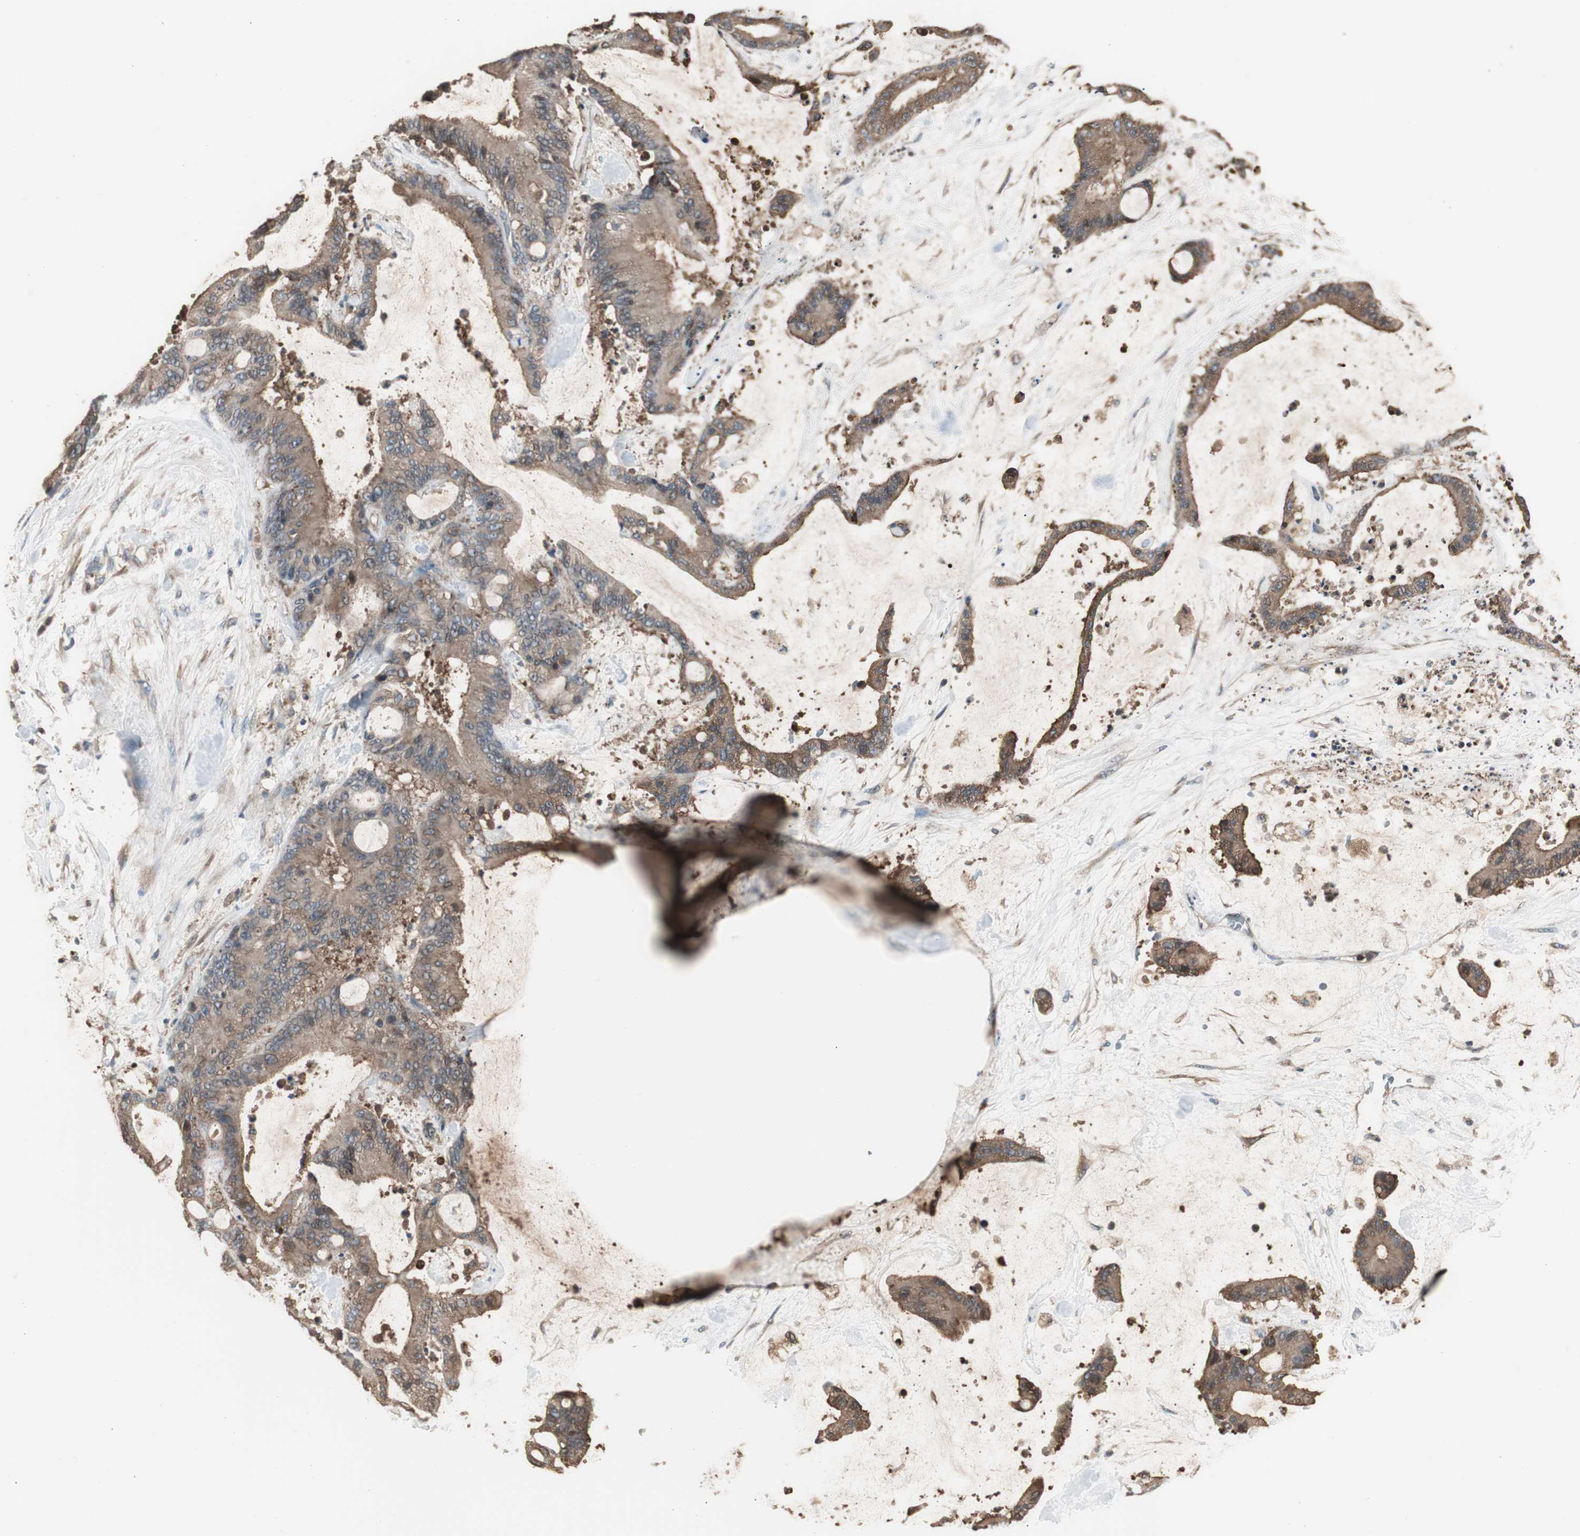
{"staining": {"intensity": "moderate", "quantity": ">75%", "location": "cytoplasmic/membranous"}, "tissue": "liver cancer", "cell_type": "Tumor cells", "image_type": "cancer", "snomed": [{"axis": "morphology", "description": "Cholangiocarcinoma"}, {"axis": "topography", "description": "Liver"}], "caption": "A photomicrograph of liver cancer stained for a protein exhibits moderate cytoplasmic/membranous brown staining in tumor cells. (brown staining indicates protein expression, while blue staining denotes nuclei).", "gene": "CAPNS1", "patient": {"sex": "female", "age": 73}}